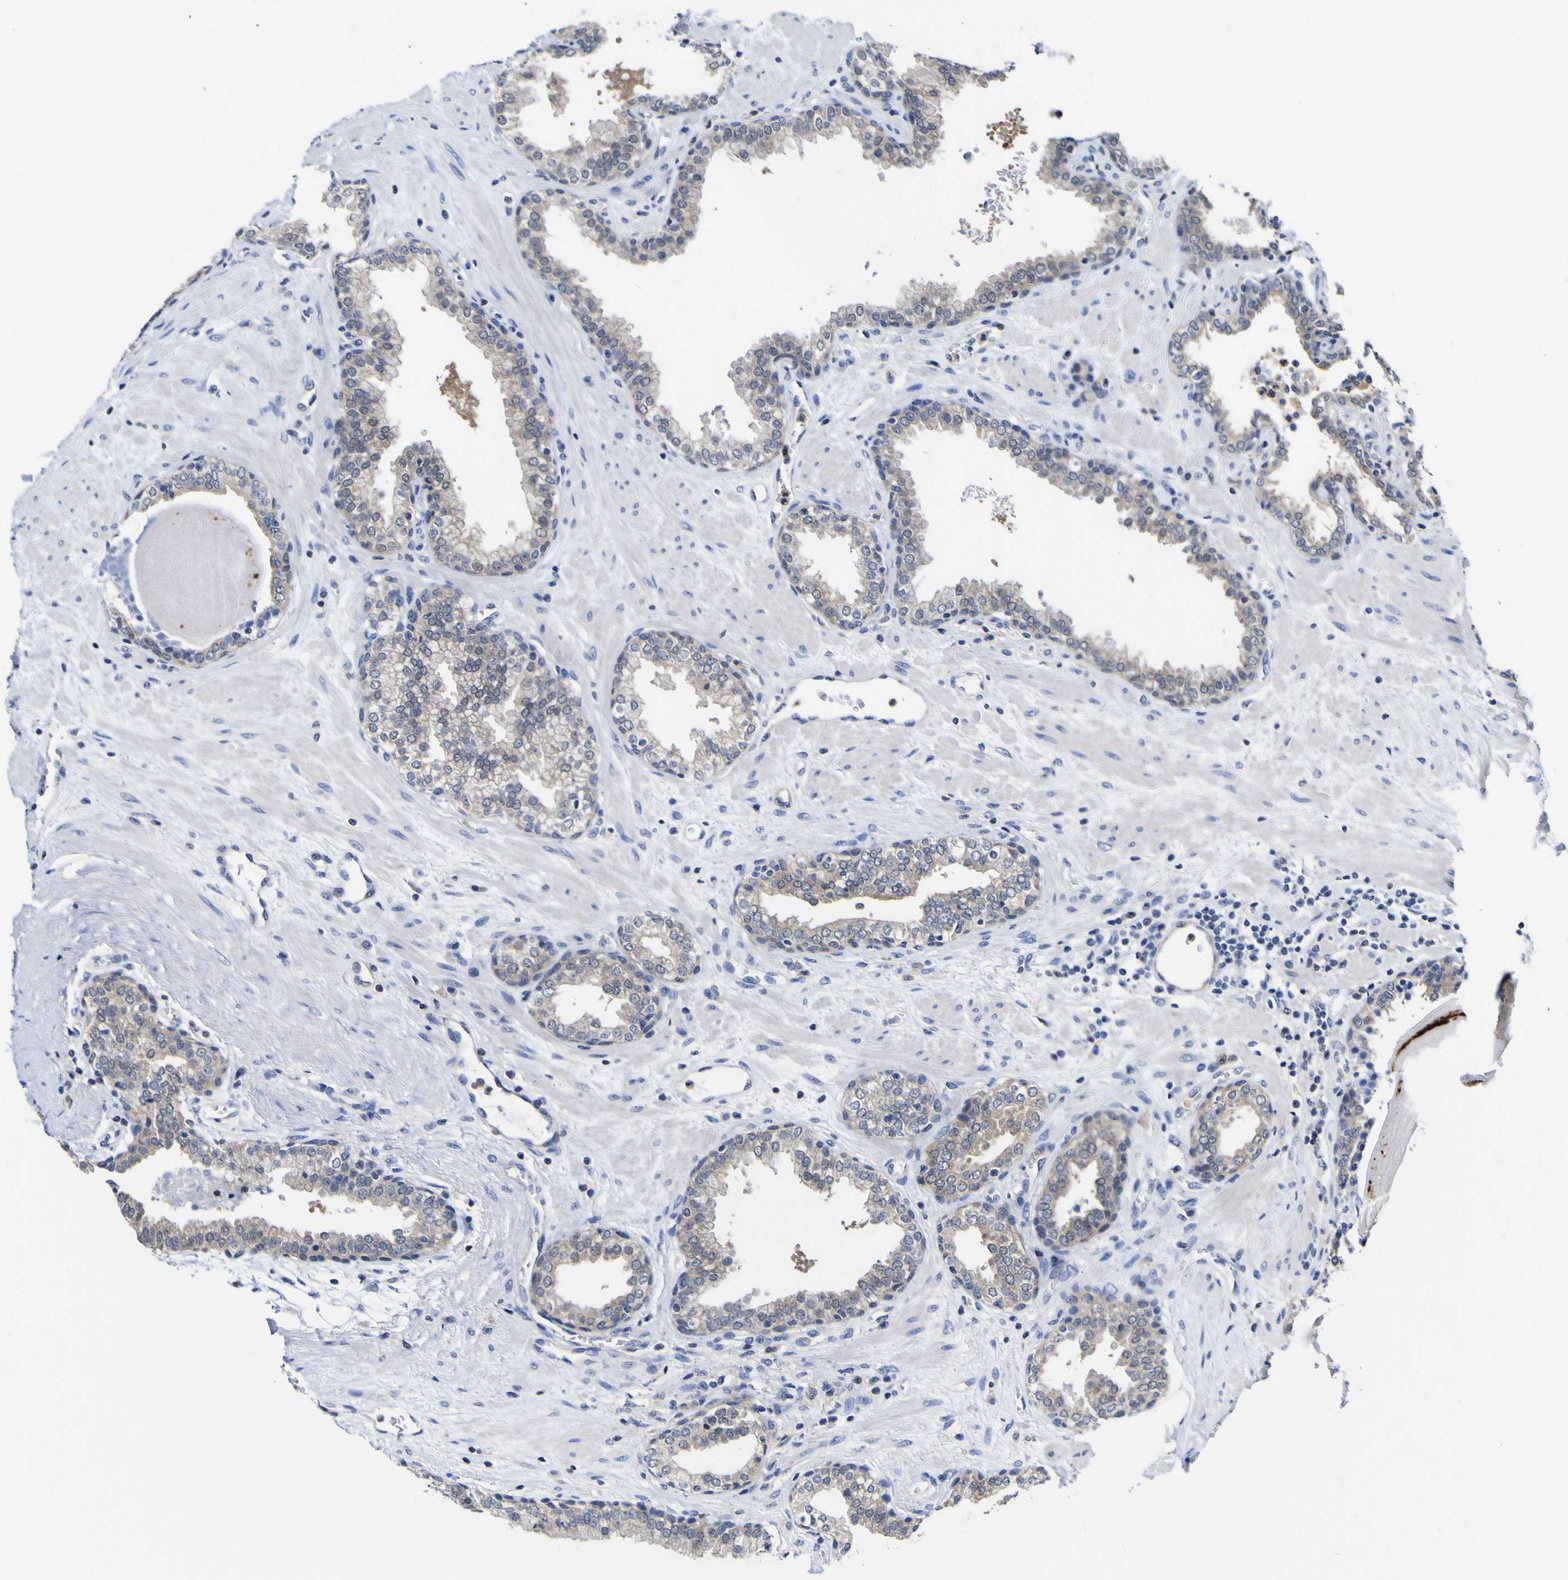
{"staining": {"intensity": "negative", "quantity": "none", "location": "none"}, "tissue": "prostate", "cell_type": "Glandular cells", "image_type": "normal", "snomed": [{"axis": "morphology", "description": "Normal tissue, NOS"}, {"axis": "topography", "description": "Prostate"}], "caption": "DAB (3,3'-diaminobenzidine) immunohistochemical staining of benign human prostate reveals no significant expression in glandular cells. (DAB (3,3'-diaminobenzidine) immunohistochemistry with hematoxylin counter stain).", "gene": "CASP6", "patient": {"sex": "male", "age": 51}}